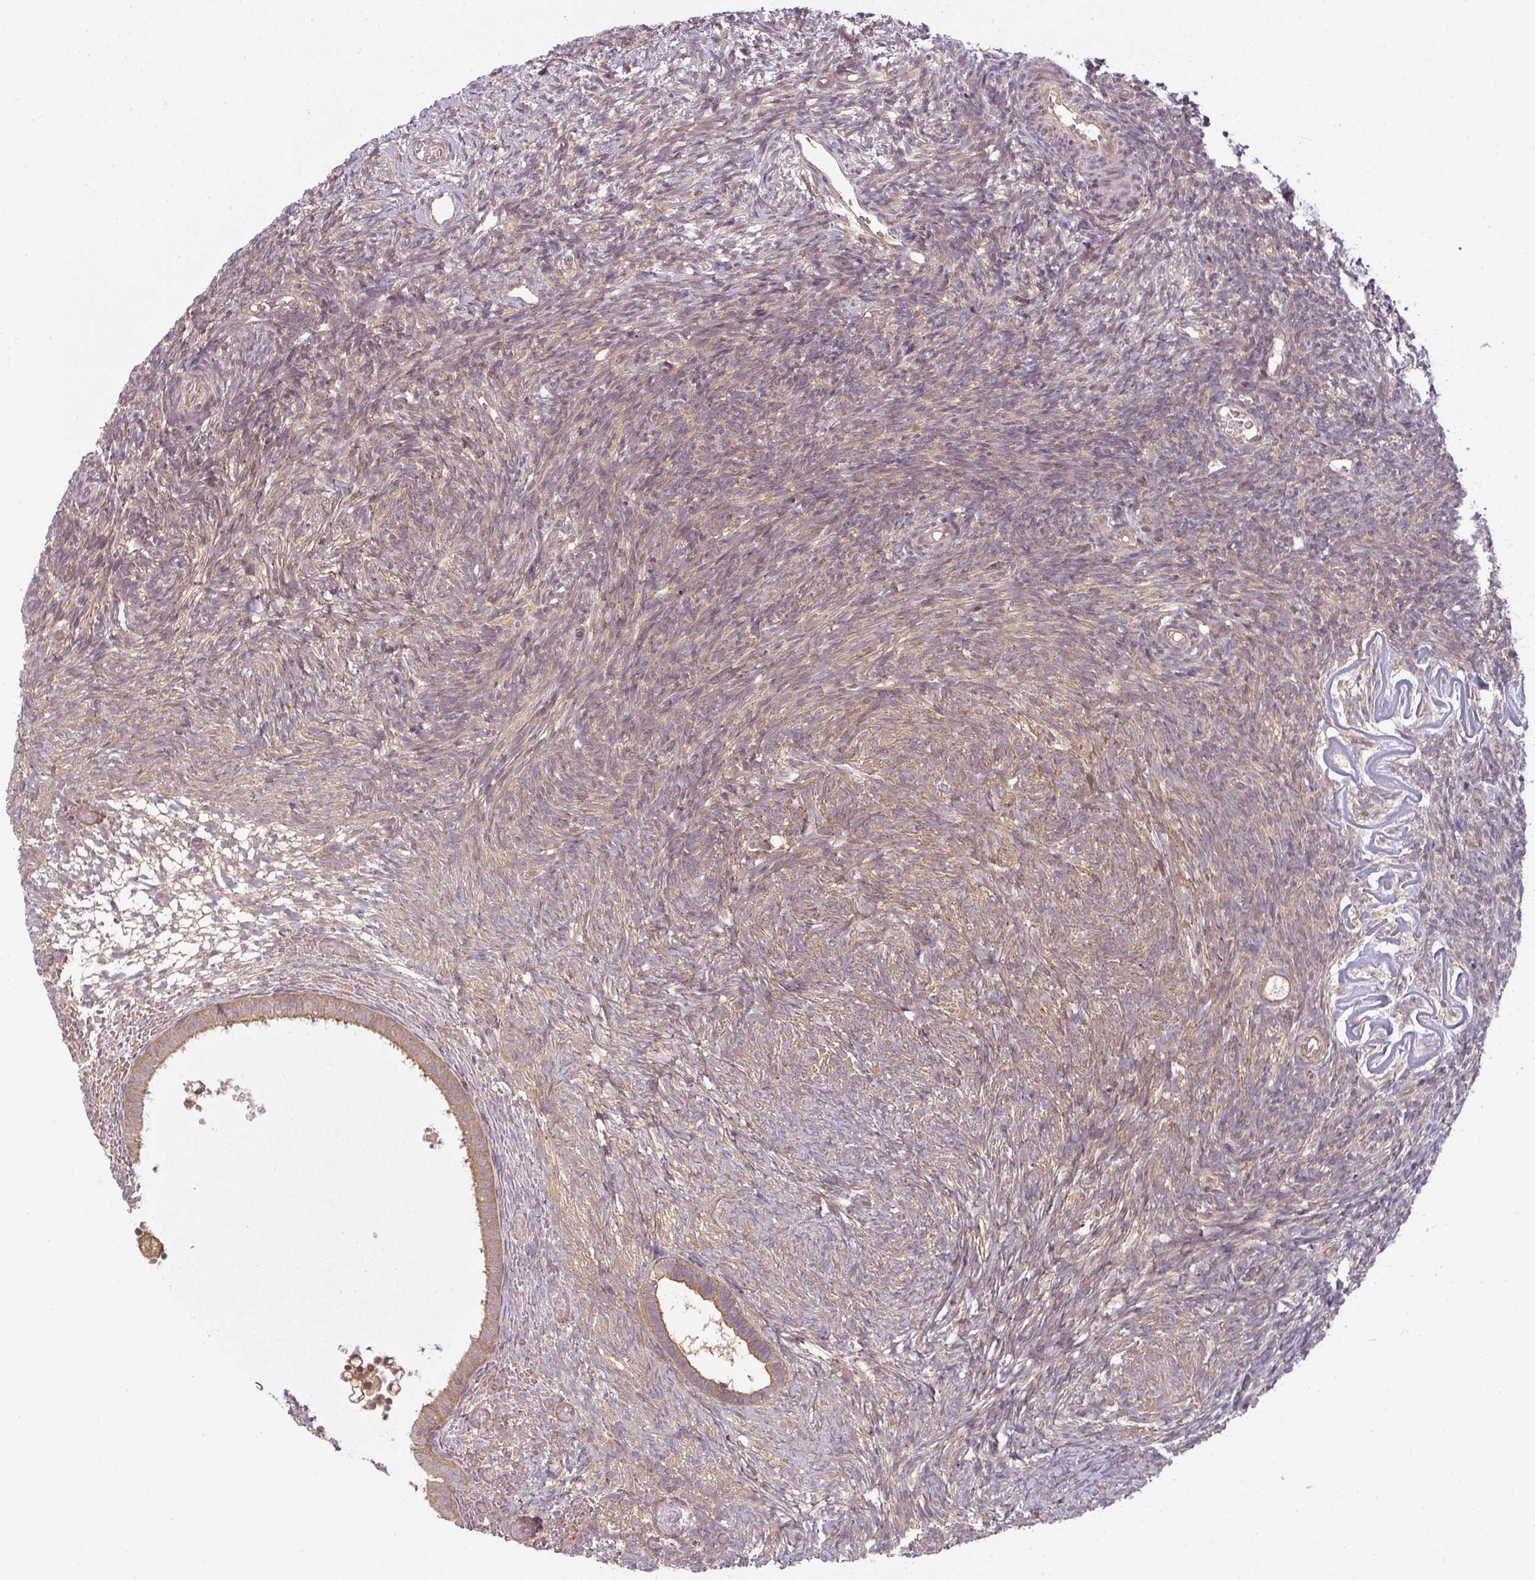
{"staining": {"intensity": "moderate", "quantity": ">75%", "location": "cytoplasmic/membranous"}, "tissue": "ovary", "cell_type": "Follicle cells", "image_type": "normal", "snomed": [{"axis": "morphology", "description": "Normal tissue, NOS"}, {"axis": "topography", "description": "Ovary"}], "caption": "Protein expression analysis of normal human ovary reveals moderate cytoplasmic/membranous staining in approximately >75% of follicle cells.", "gene": "RNF31", "patient": {"sex": "female", "age": 39}}